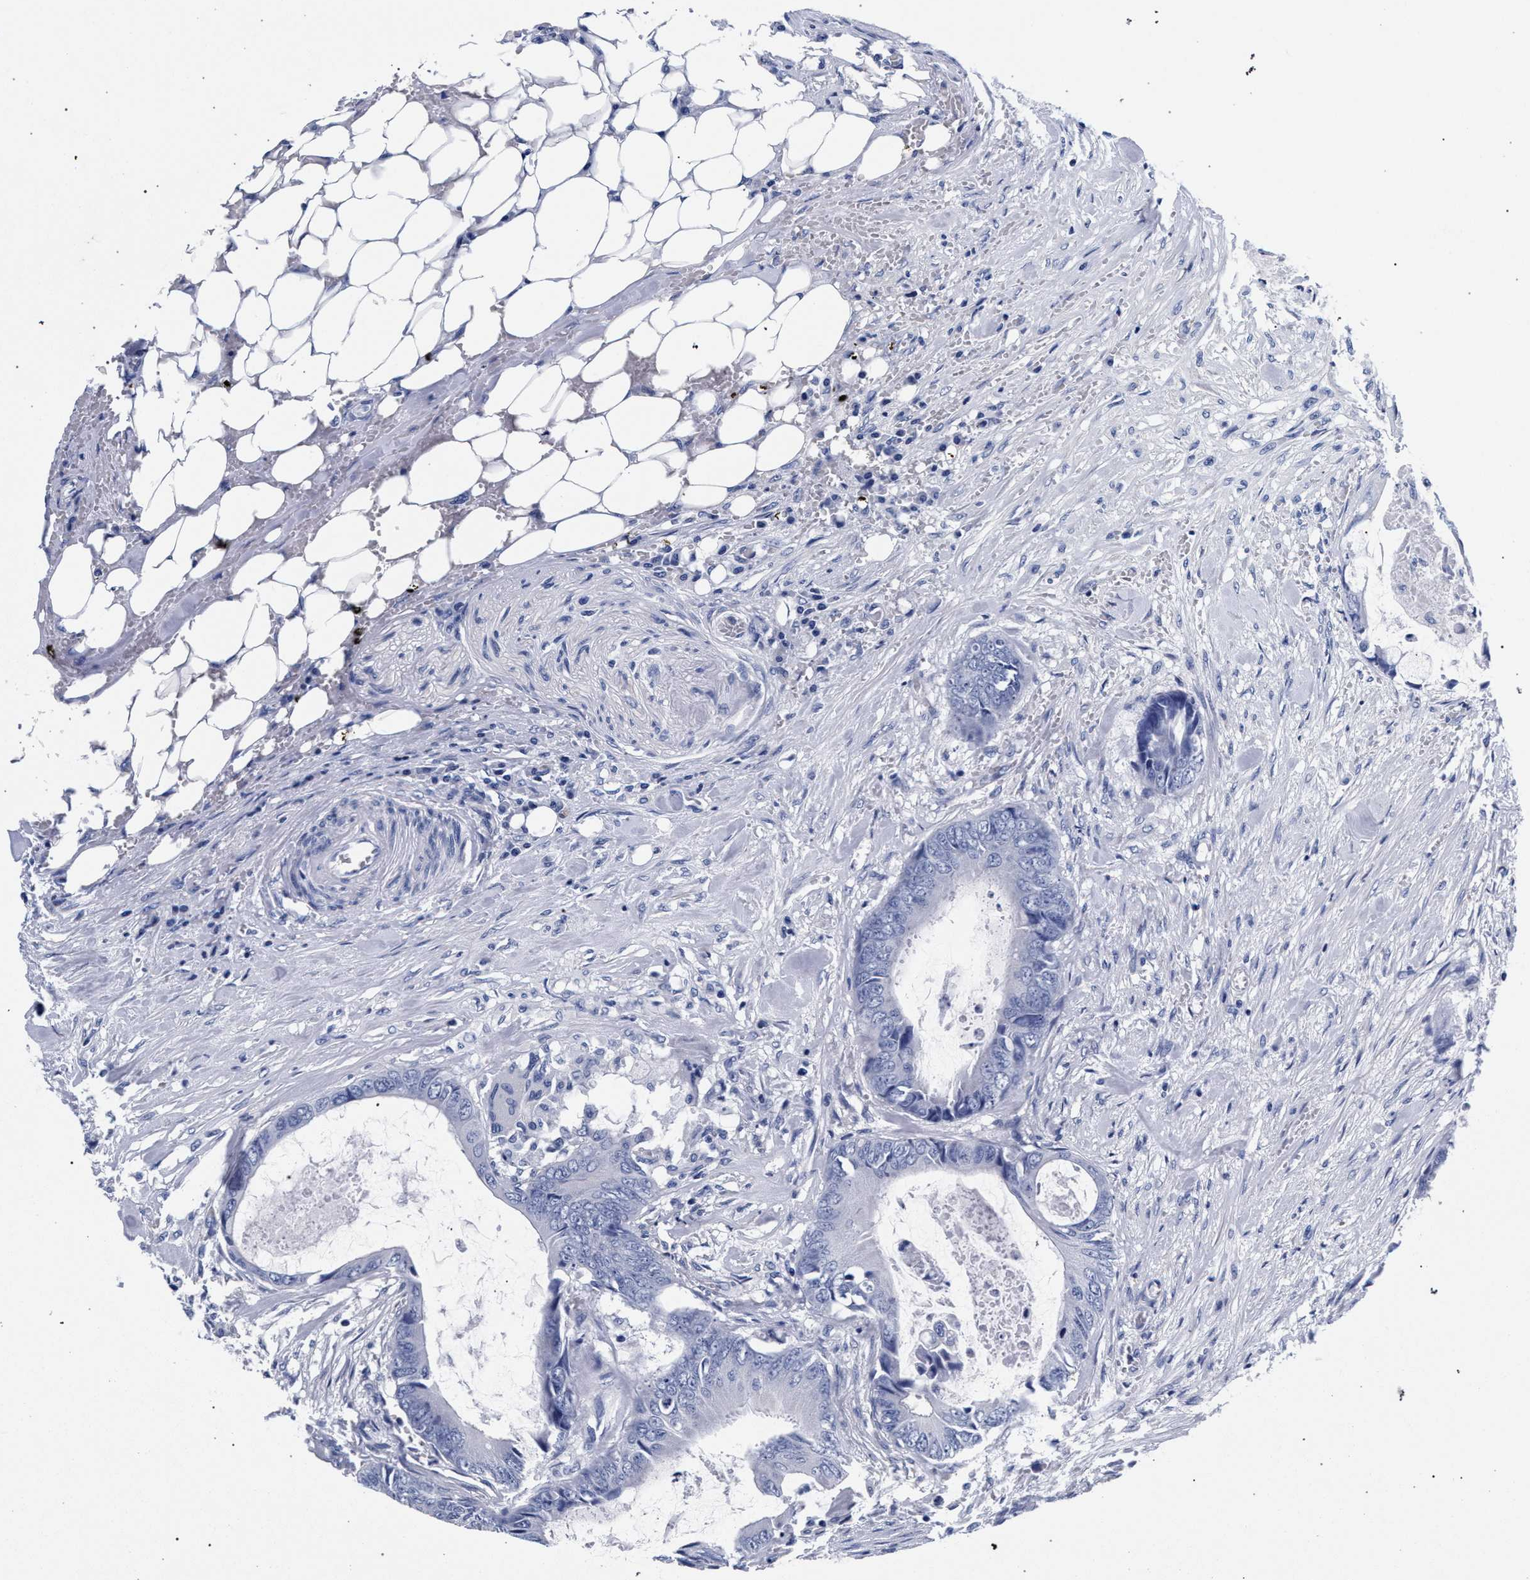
{"staining": {"intensity": "negative", "quantity": "none", "location": "none"}, "tissue": "colorectal cancer", "cell_type": "Tumor cells", "image_type": "cancer", "snomed": [{"axis": "morphology", "description": "Normal tissue, NOS"}, {"axis": "morphology", "description": "Adenocarcinoma, NOS"}, {"axis": "topography", "description": "Rectum"}, {"axis": "topography", "description": "Peripheral nerve tissue"}], "caption": "Adenocarcinoma (colorectal) was stained to show a protein in brown. There is no significant positivity in tumor cells.", "gene": "AKAP4", "patient": {"sex": "female", "age": 77}}